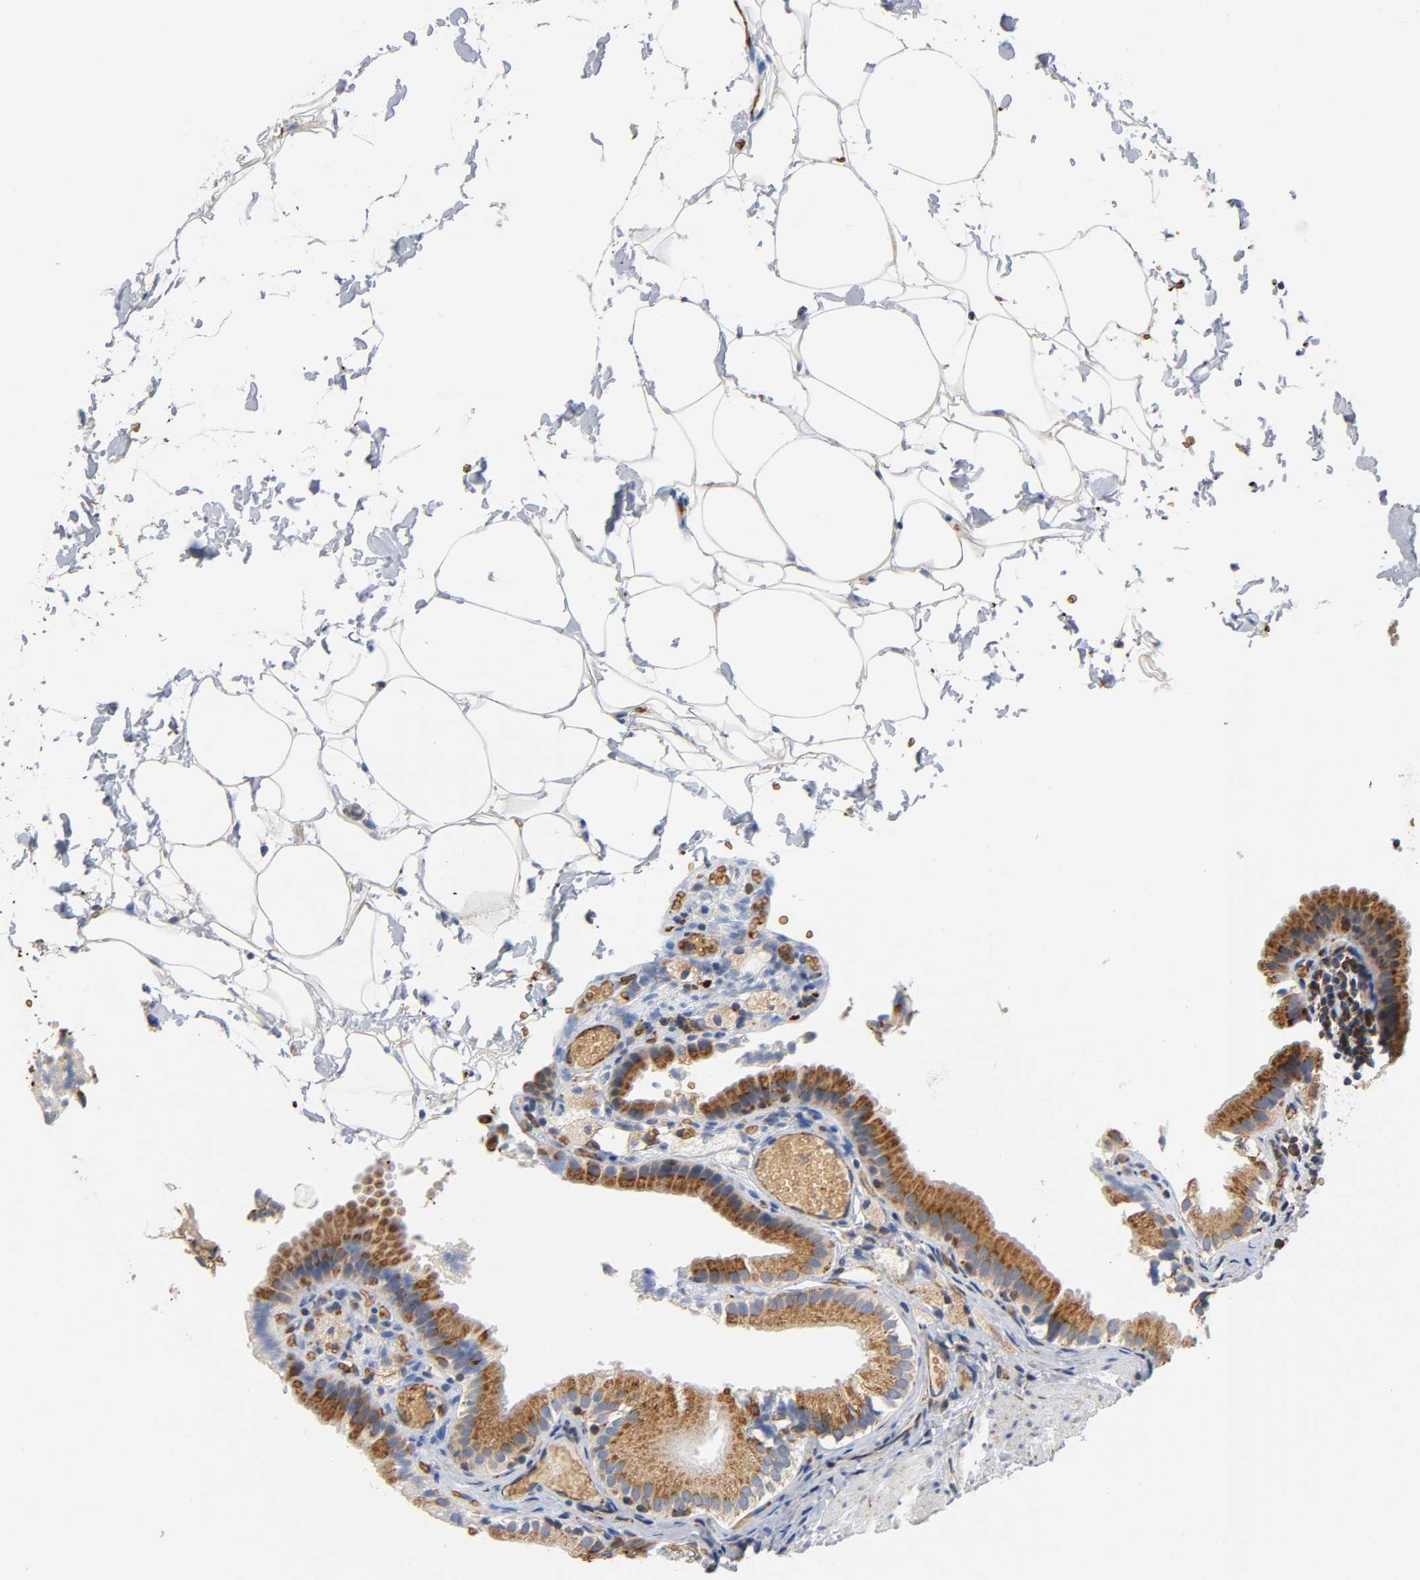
{"staining": {"intensity": "moderate", "quantity": ">75%", "location": "cytoplasmic/membranous"}, "tissue": "gallbladder", "cell_type": "Glandular cells", "image_type": "normal", "snomed": [{"axis": "morphology", "description": "Normal tissue, NOS"}, {"axis": "topography", "description": "Gallbladder"}], "caption": "Approximately >75% of glandular cells in benign human gallbladder display moderate cytoplasmic/membranous protein positivity as visualized by brown immunohistochemical staining.", "gene": "UCKL1", "patient": {"sex": "female", "age": 24}}